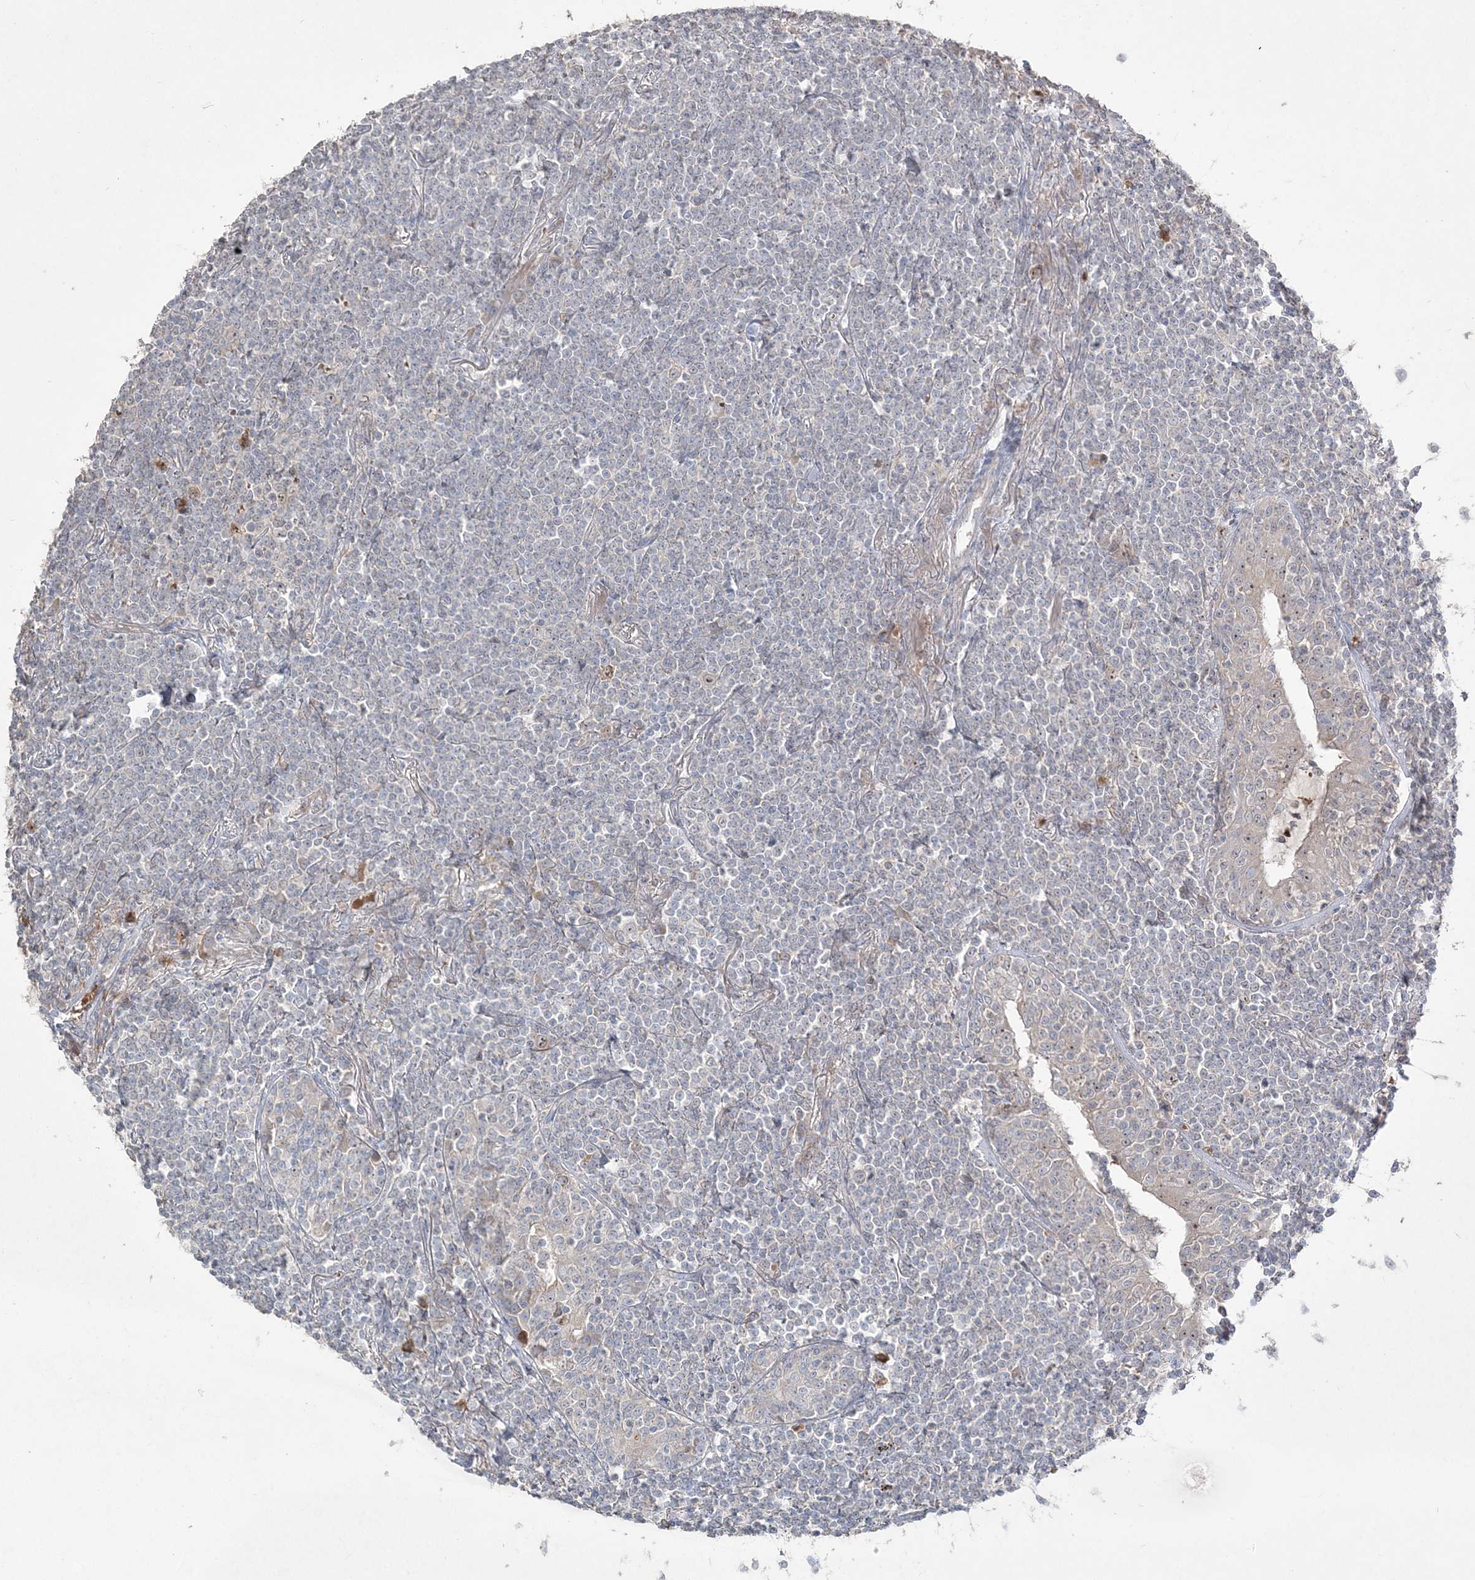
{"staining": {"intensity": "negative", "quantity": "none", "location": "none"}, "tissue": "lymphoma", "cell_type": "Tumor cells", "image_type": "cancer", "snomed": [{"axis": "morphology", "description": "Malignant lymphoma, non-Hodgkin's type, Low grade"}, {"axis": "topography", "description": "Lung"}], "caption": "DAB (3,3'-diaminobenzidine) immunohistochemical staining of lymphoma displays no significant positivity in tumor cells.", "gene": "NOP16", "patient": {"sex": "female", "age": 71}}